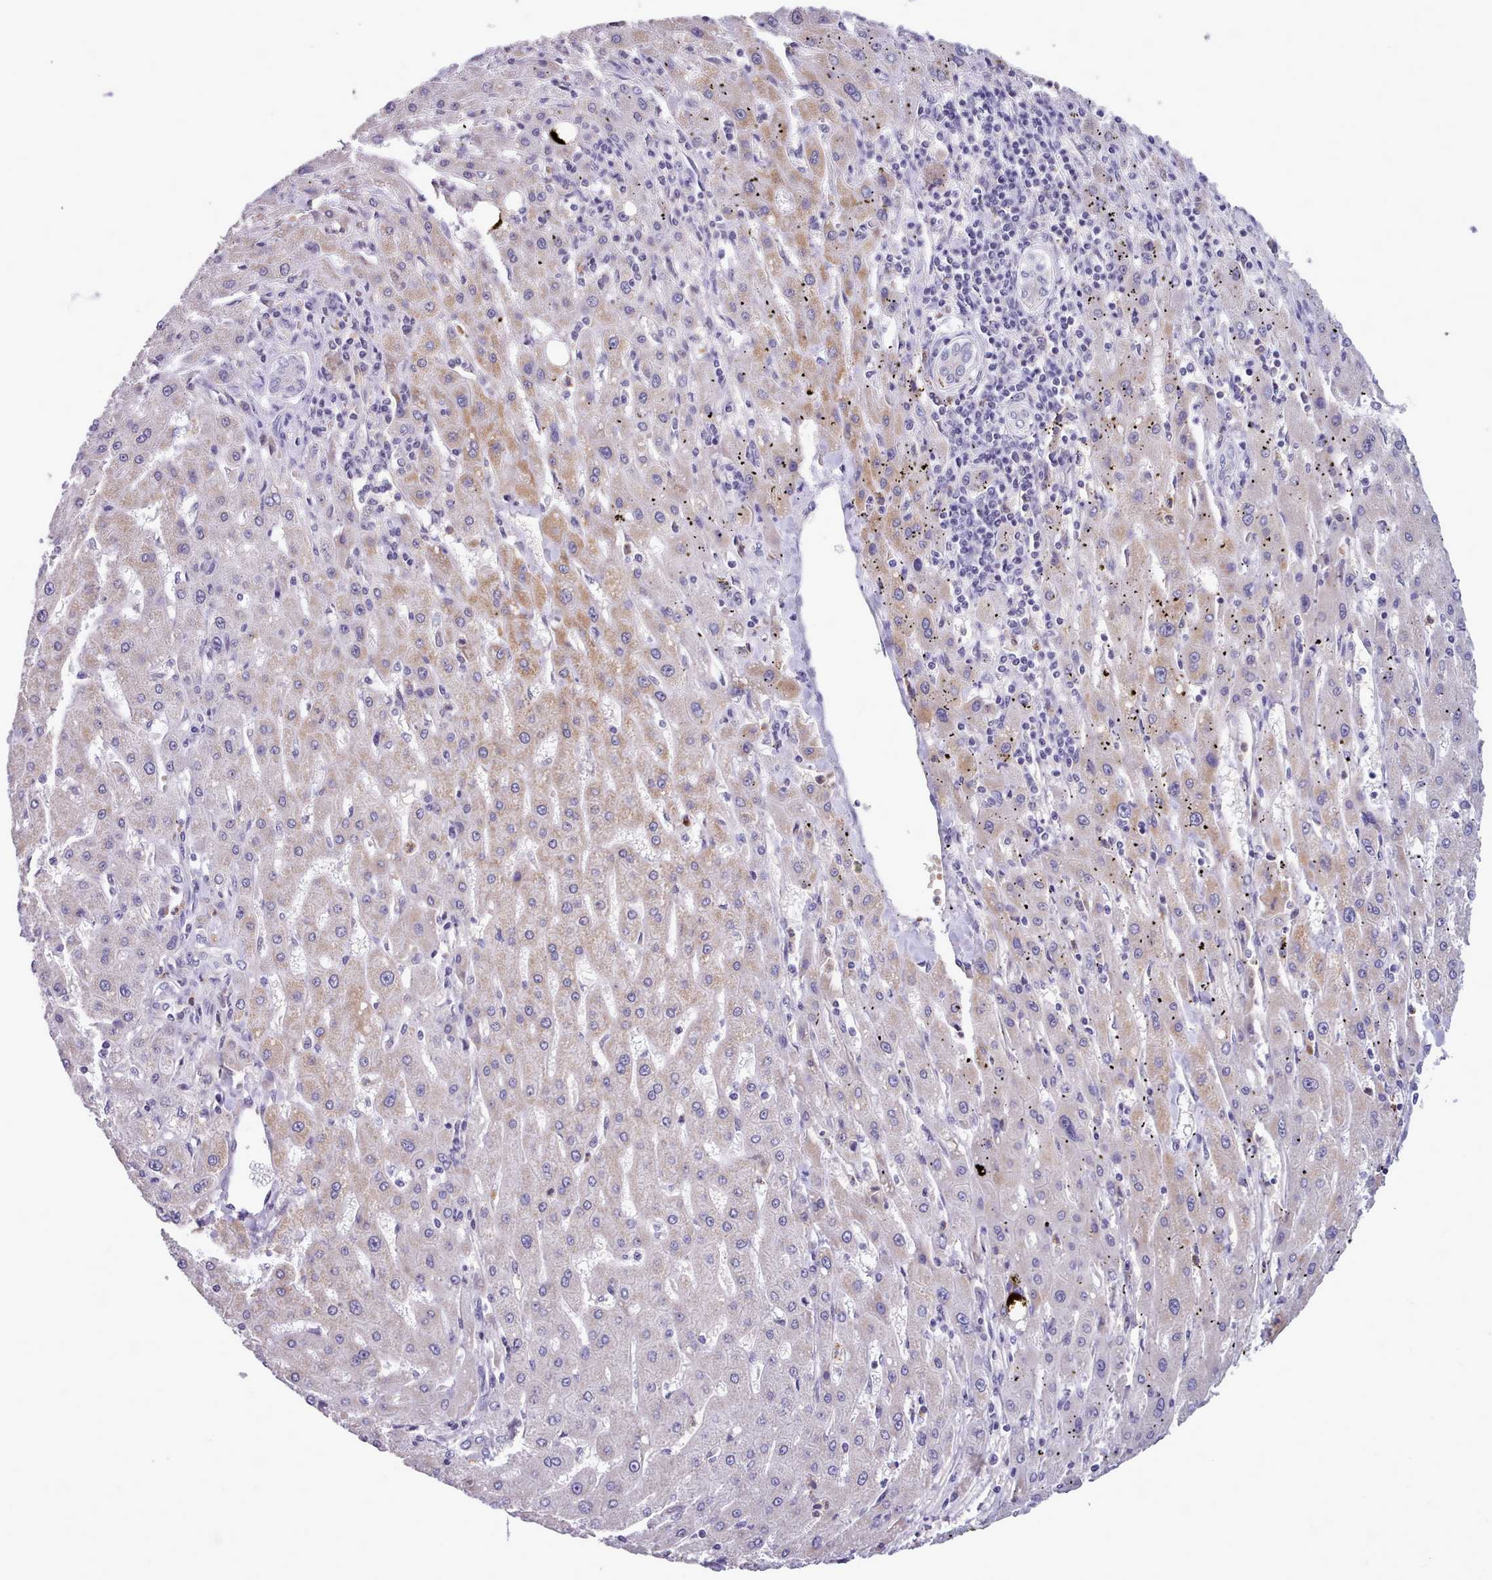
{"staining": {"intensity": "moderate", "quantity": "<25%", "location": "cytoplasmic/membranous"}, "tissue": "liver cancer", "cell_type": "Tumor cells", "image_type": "cancer", "snomed": [{"axis": "morphology", "description": "Carcinoma, Hepatocellular, NOS"}, {"axis": "topography", "description": "Liver"}], "caption": "Liver hepatocellular carcinoma stained with immunohistochemistry (IHC) demonstrates moderate cytoplasmic/membranous staining in about <25% of tumor cells.", "gene": "KCTD16", "patient": {"sex": "male", "age": 72}}